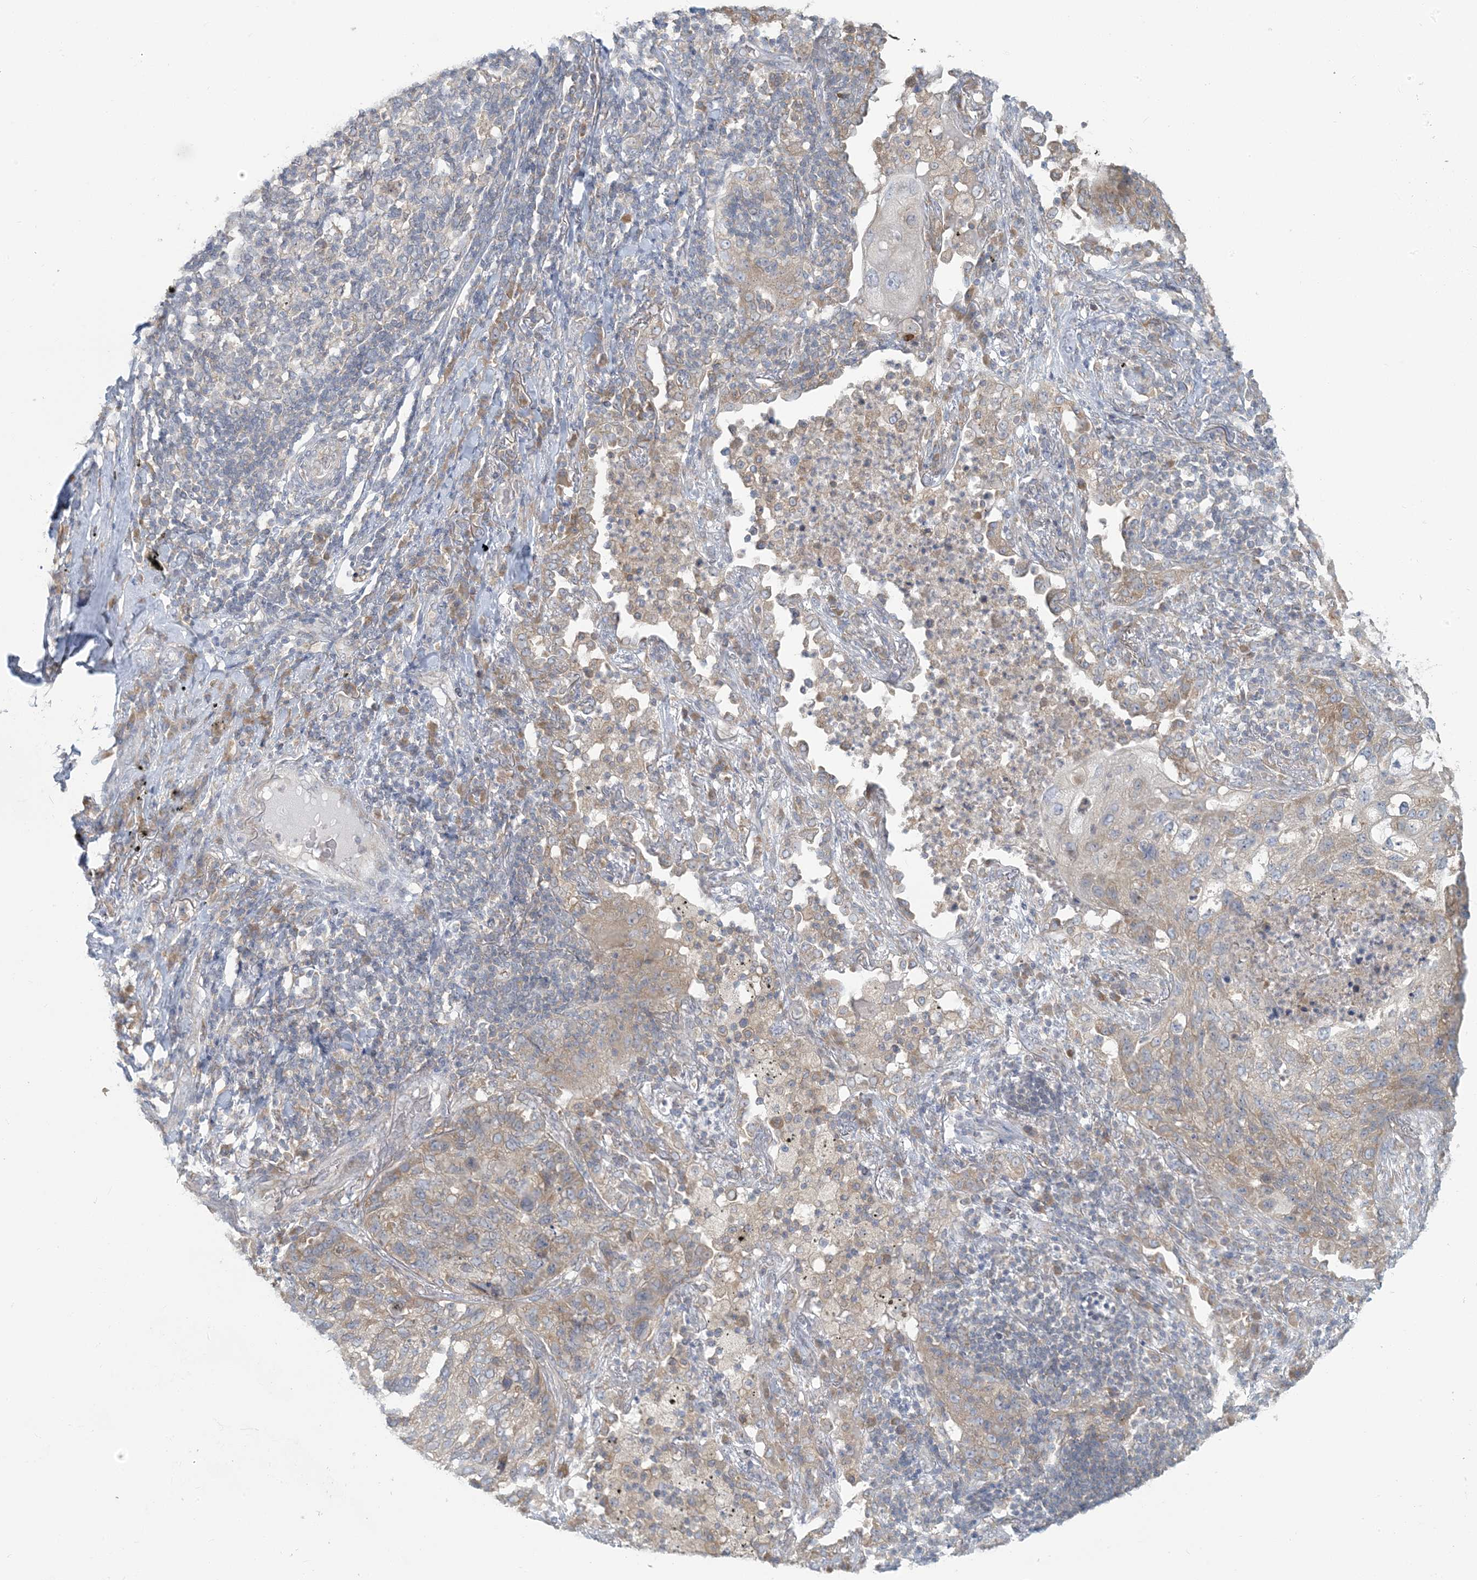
{"staining": {"intensity": "weak", "quantity": "25%-75%", "location": "cytoplasmic/membranous"}, "tissue": "lung cancer", "cell_type": "Tumor cells", "image_type": "cancer", "snomed": [{"axis": "morphology", "description": "Squamous cell carcinoma, NOS"}, {"axis": "topography", "description": "Lung"}], "caption": "IHC of lung squamous cell carcinoma displays low levels of weak cytoplasmic/membranous positivity in approximately 25%-75% of tumor cells.", "gene": "EEFSEC", "patient": {"sex": "female", "age": 63}}